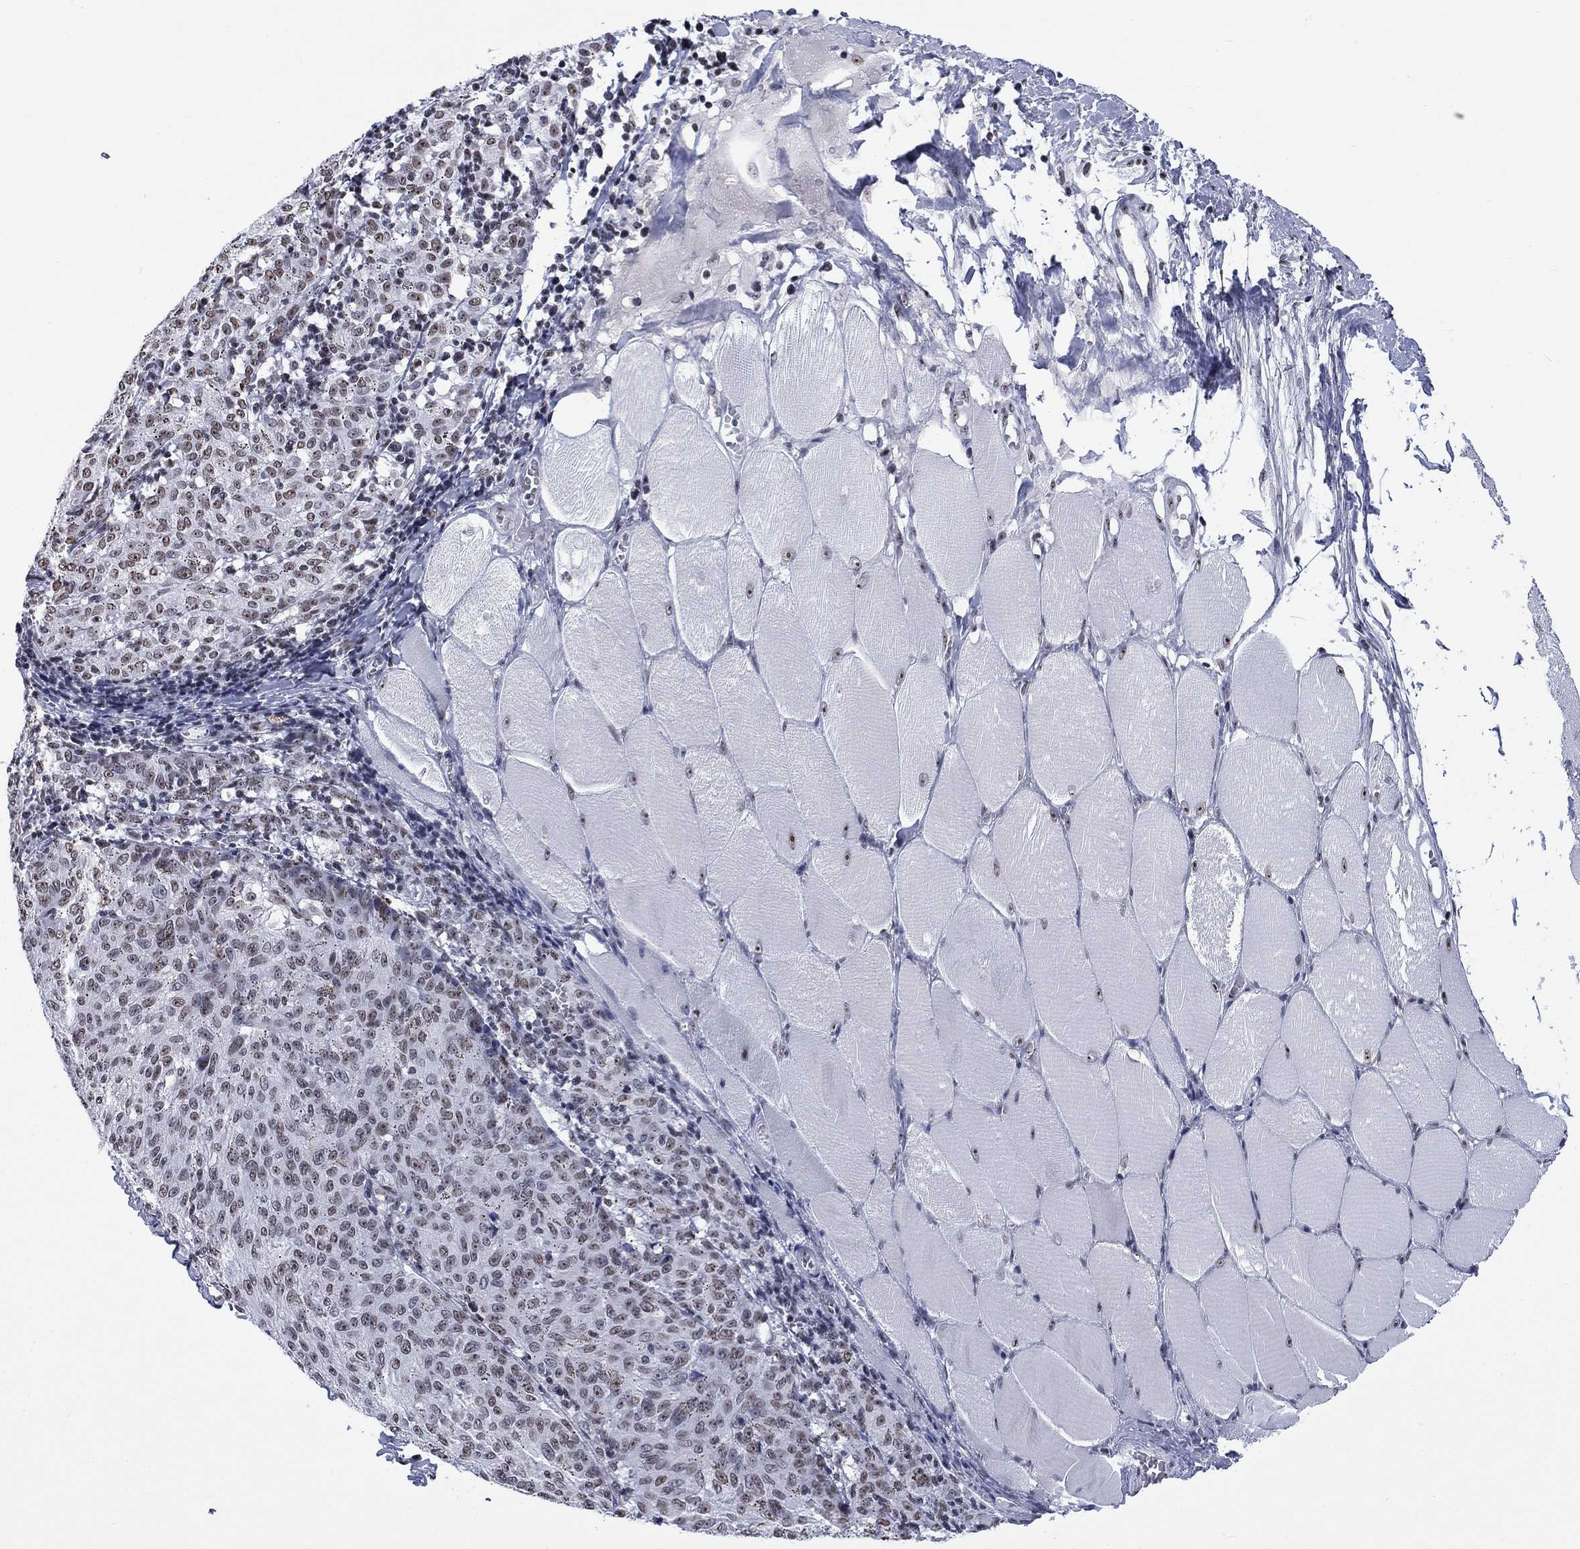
{"staining": {"intensity": "weak", "quantity": "<25%", "location": "nuclear"}, "tissue": "melanoma", "cell_type": "Tumor cells", "image_type": "cancer", "snomed": [{"axis": "morphology", "description": "Malignant melanoma, NOS"}, {"axis": "topography", "description": "Skin"}], "caption": "The IHC histopathology image has no significant expression in tumor cells of malignant melanoma tissue.", "gene": "CSRNP3", "patient": {"sex": "female", "age": 72}}